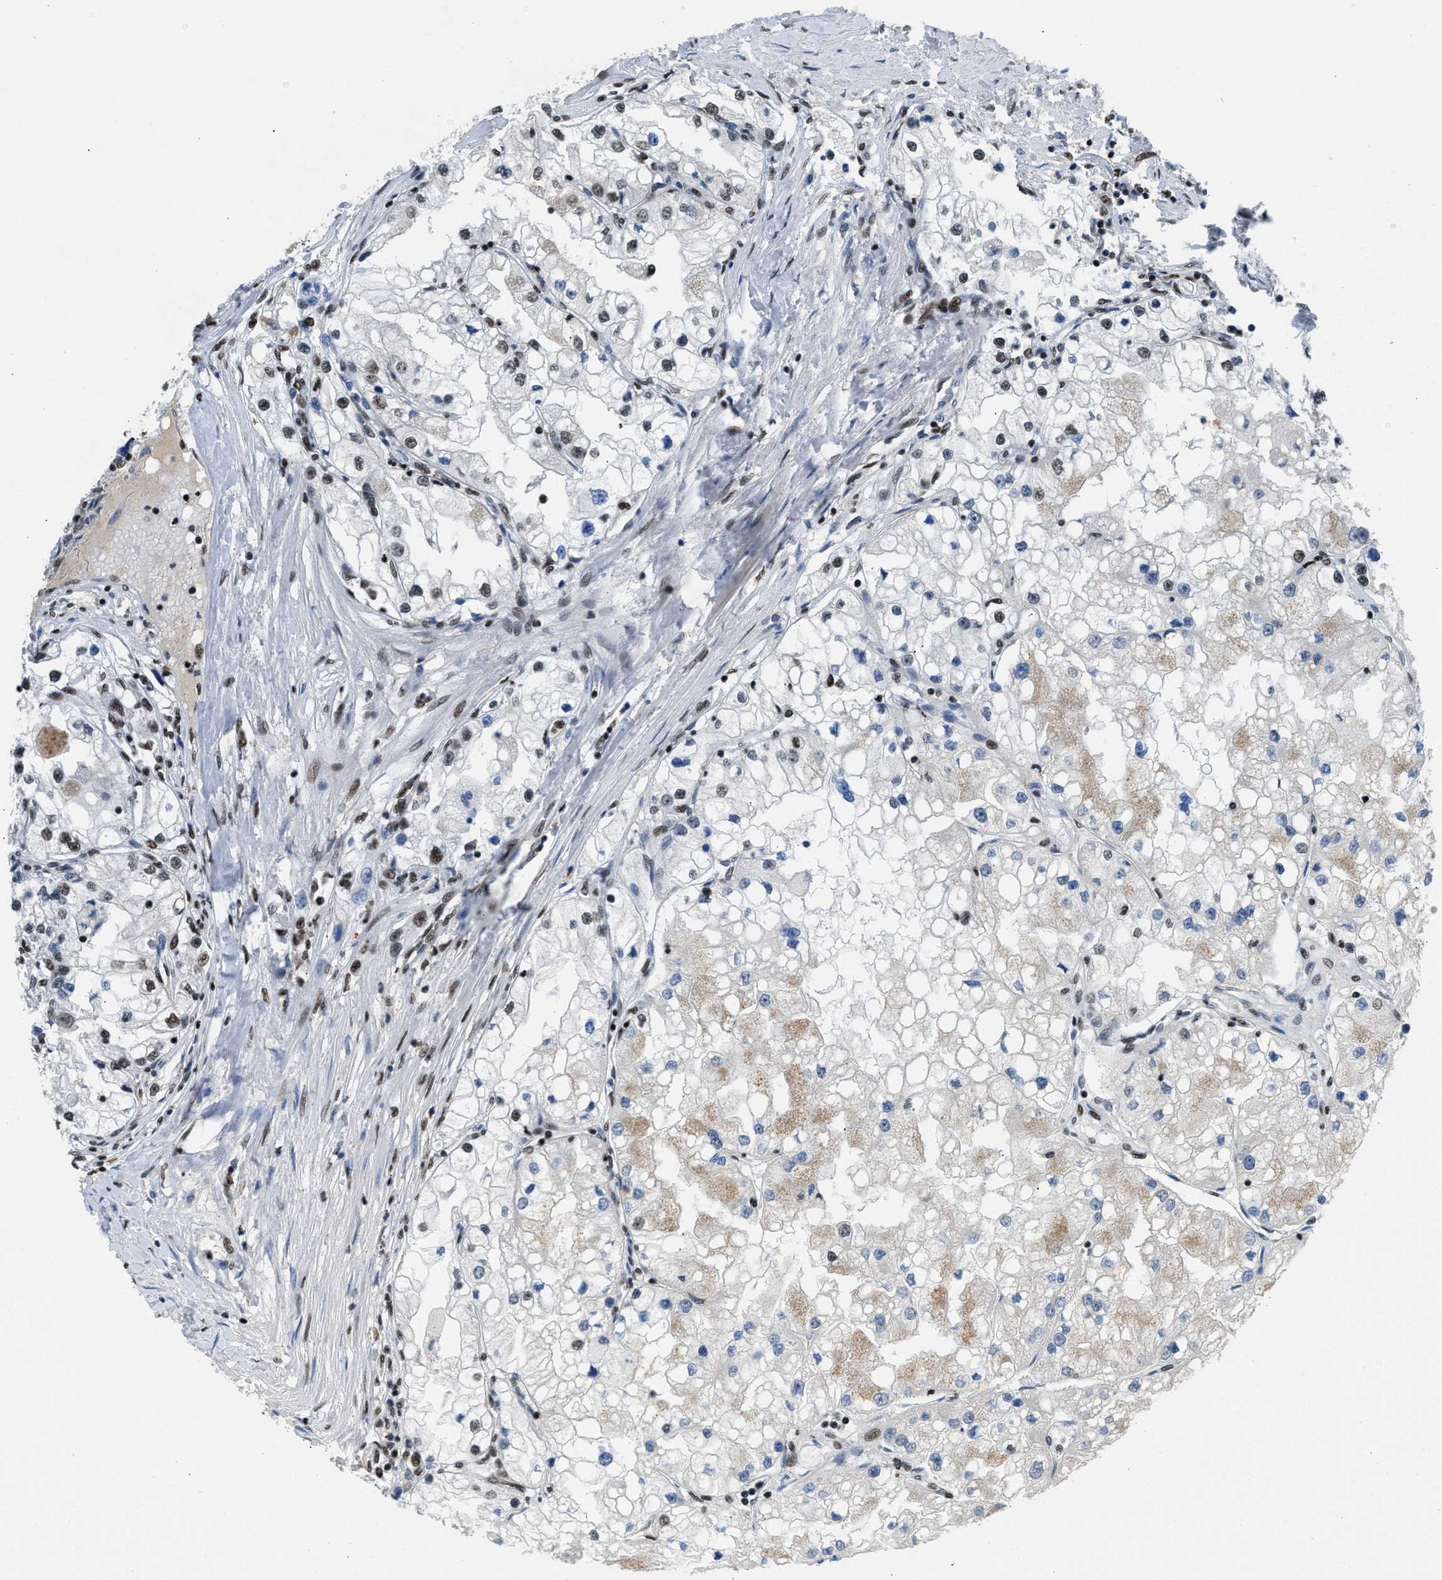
{"staining": {"intensity": "moderate", "quantity": "25%-75%", "location": "nuclear"}, "tissue": "renal cancer", "cell_type": "Tumor cells", "image_type": "cancer", "snomed": [{"axis": "morphology", "description": "Adenocarcinoma, NOS"}, {"axis": "topography", "description": "Kidney"}], "caption": "DAB (3,3'-diaminobenzidine) immunohistochemical staining of human renal adenocarcinoma displays moderate nuclear protein positivity in approximately 25%-75% of tumor cells. The protein is stained brown, and the nuclei are stained in blue (DAB IHC with brightfield microscopy, high magnification).", "gene": "SCAF4", "patient": {"sex": "male", "age": 68}}